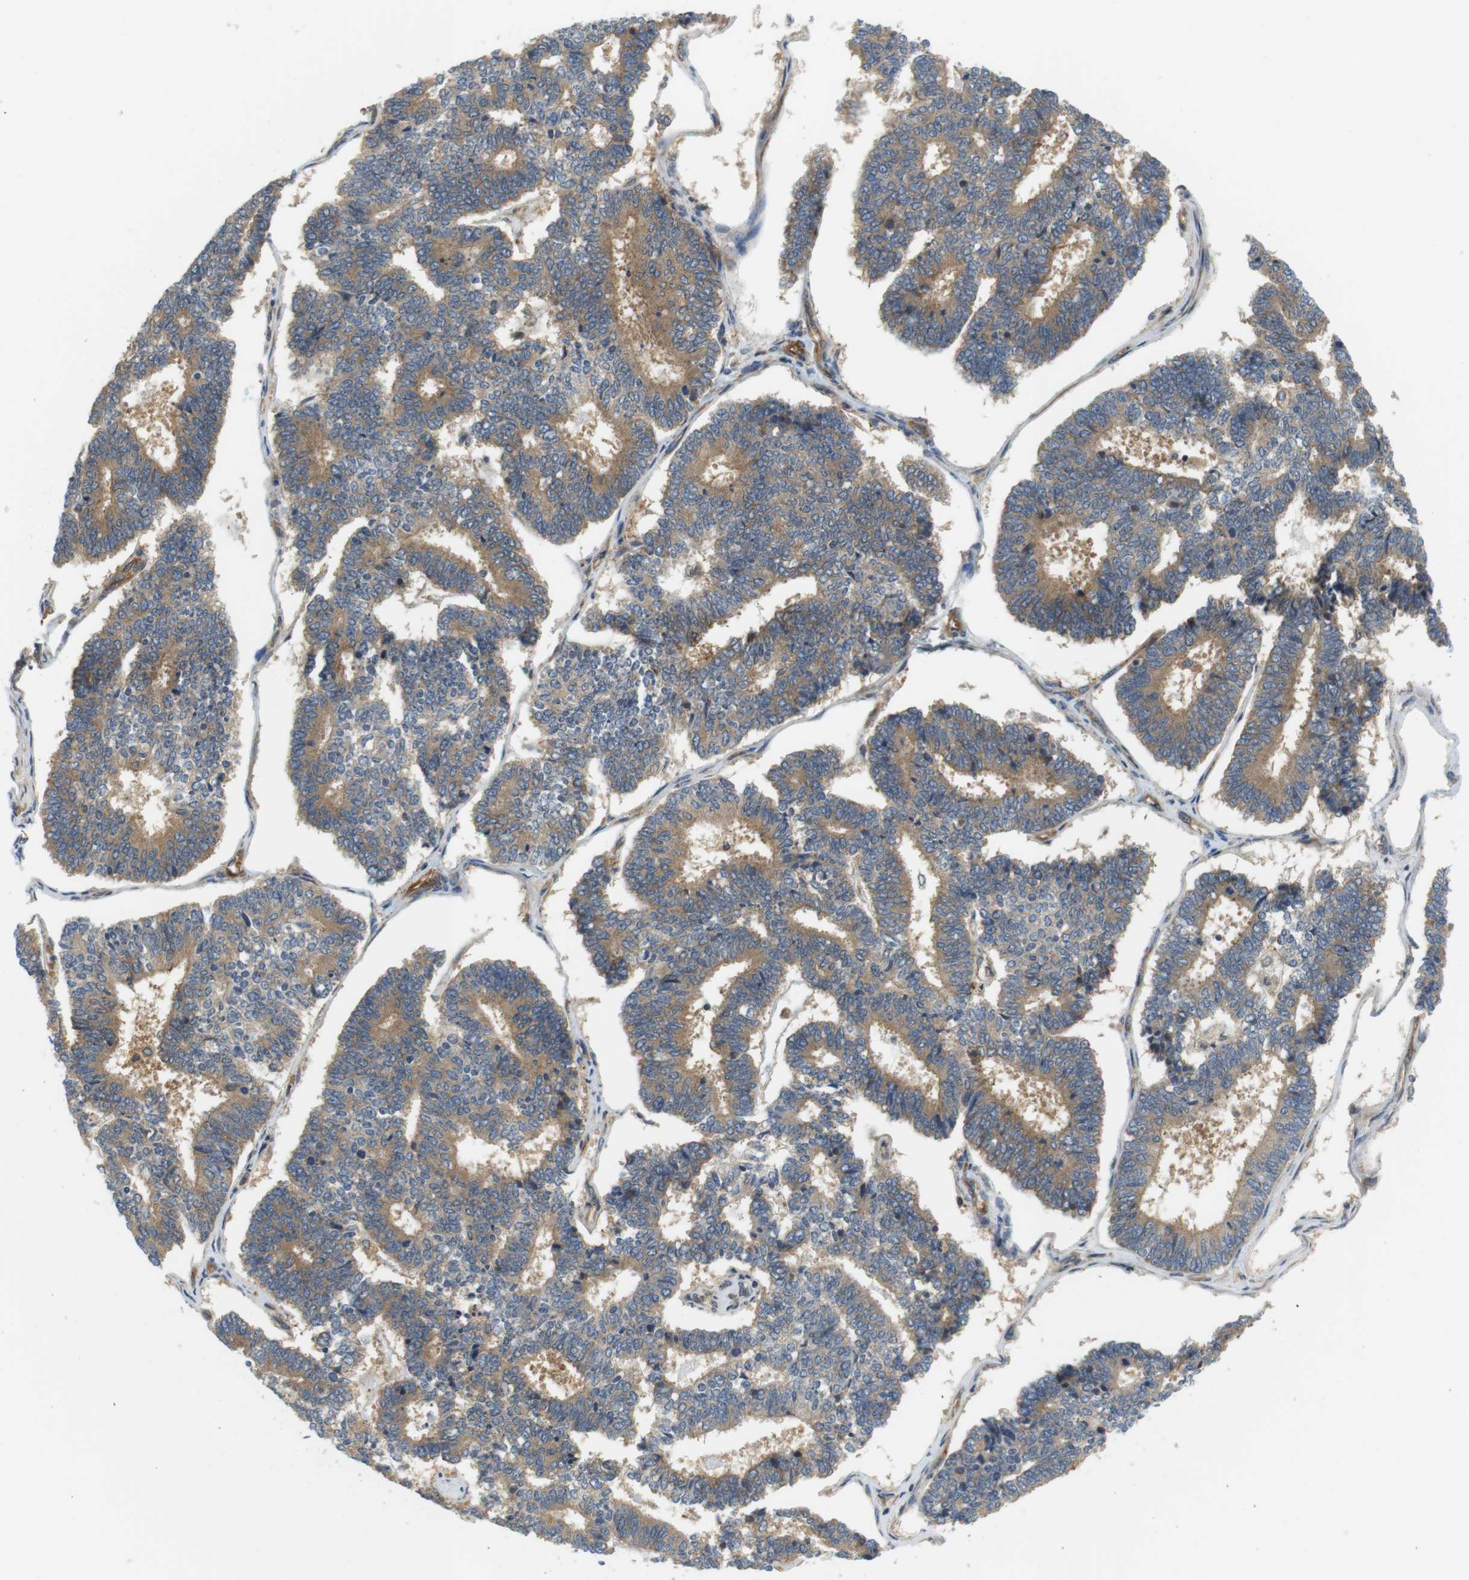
{"staining": {"intensity": "weak", "quantity": ">75%", "location": "cytoplasmic/membranous"}, "tissue": "endometrial cancer", "cell_type": "Tumor cells", "image_type": "cancer", "snomed": [{"axis": "morphology", "description": "Adenocarcinoma, NOS"}, {"axis": "topography", "description": "Endometrium"}], "caption": "IHC staining of endometrial cancer, which displays low levels of weak cytoplasmic/membranous positivity in about >75% of tumor cells indicating weak cytoplasmic/membranous protein positivity. The staining was performed using DAB (brown) for protein detection and nuclei were counterstained in hematoxylin (blue).", "gene": "SH3GLB1", "patient": {"sex": "female", "age": 70}}